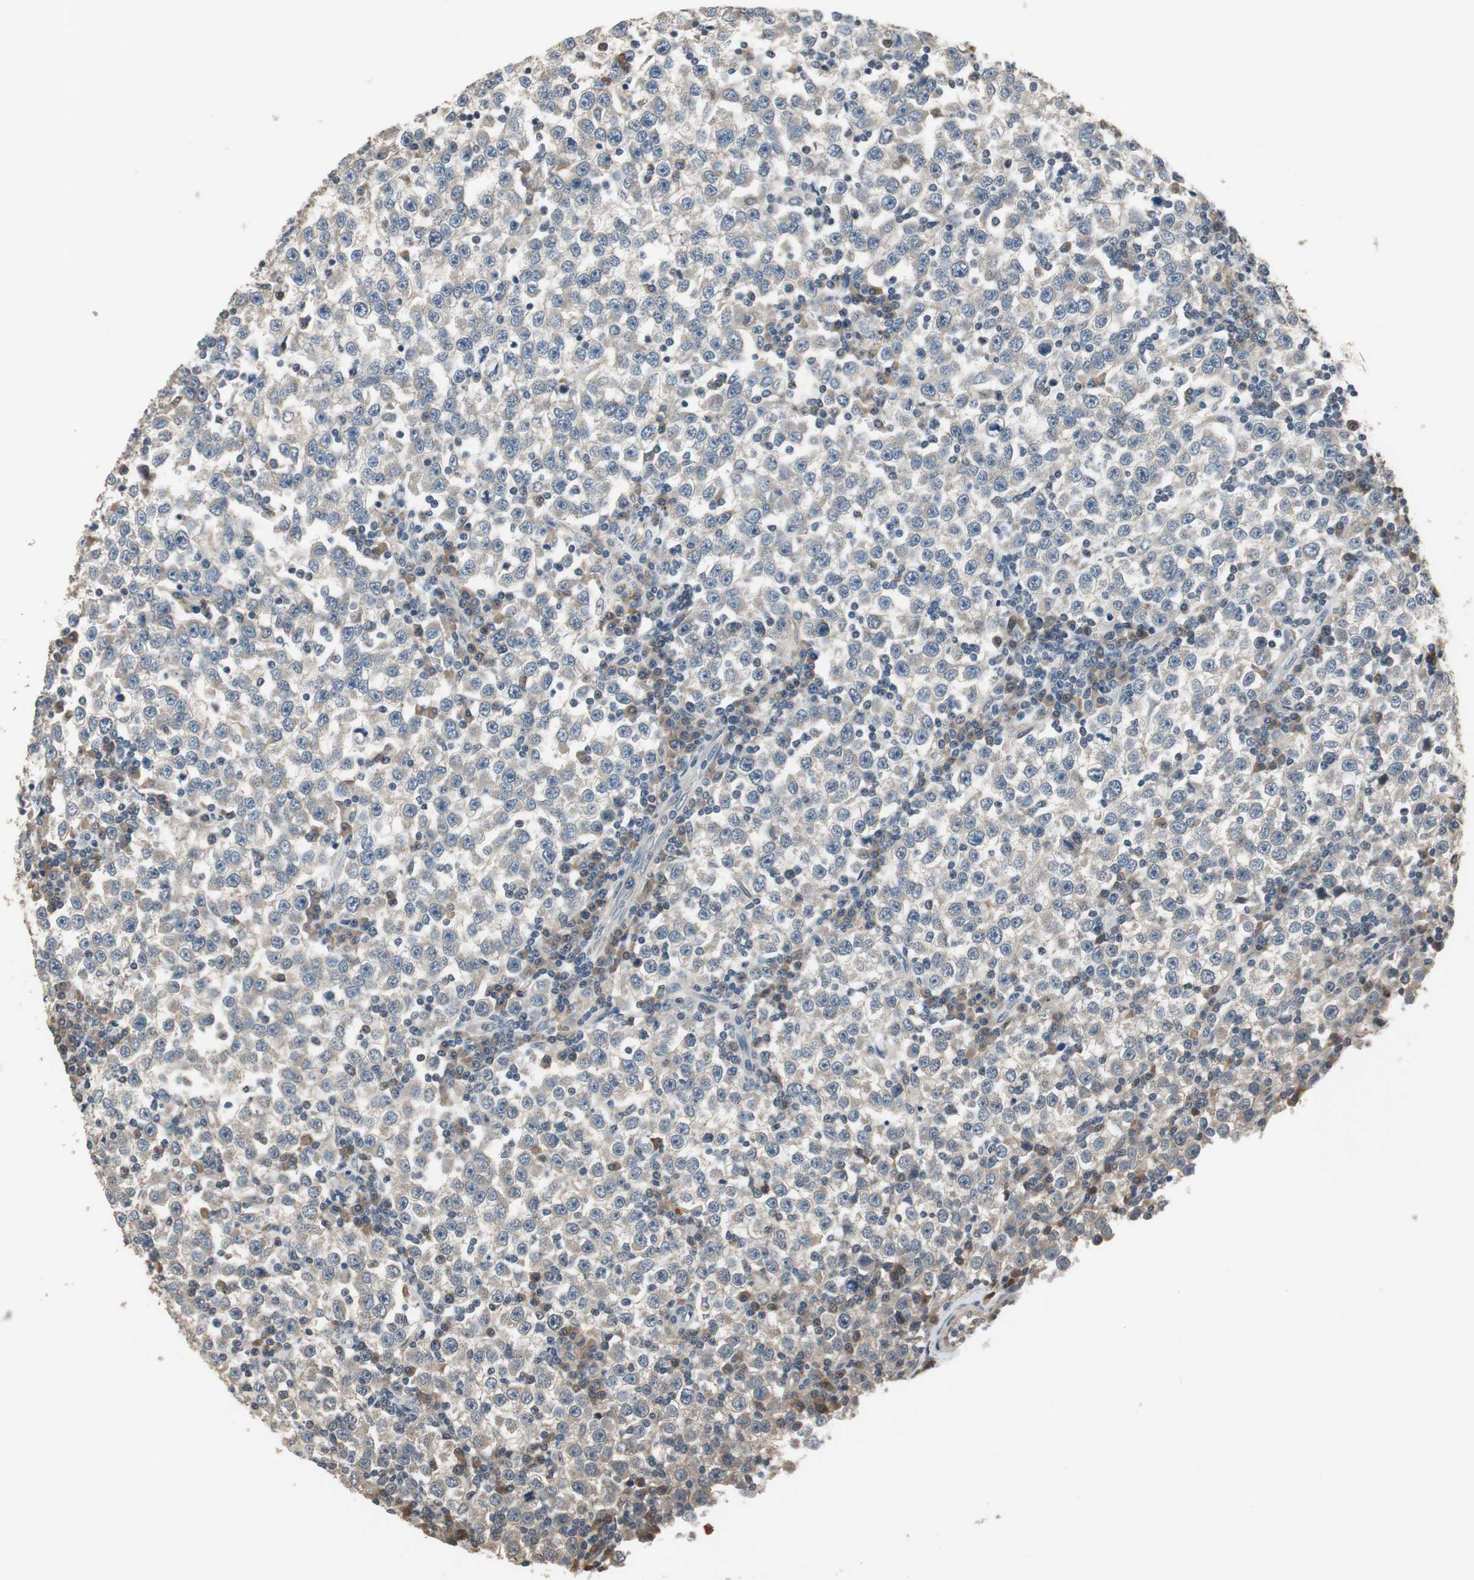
{"staining": {"intensity": "negative", "quantity": "none", "location": "none"}, "tissue": "testis cancer", "cell_type": "Tumor cells", "image_type": "cancer", "snomed": [{"axis": "morphology", "description": "Seminoma, NOS"}, {"axis": "topography", "description": "Testis"}], "caption": "This is an IHC micrograph of human testis cancer. There is no staining in tumor cells.", "gene": "PI4KB", "patient": {"sex": "male", "age": 65}}